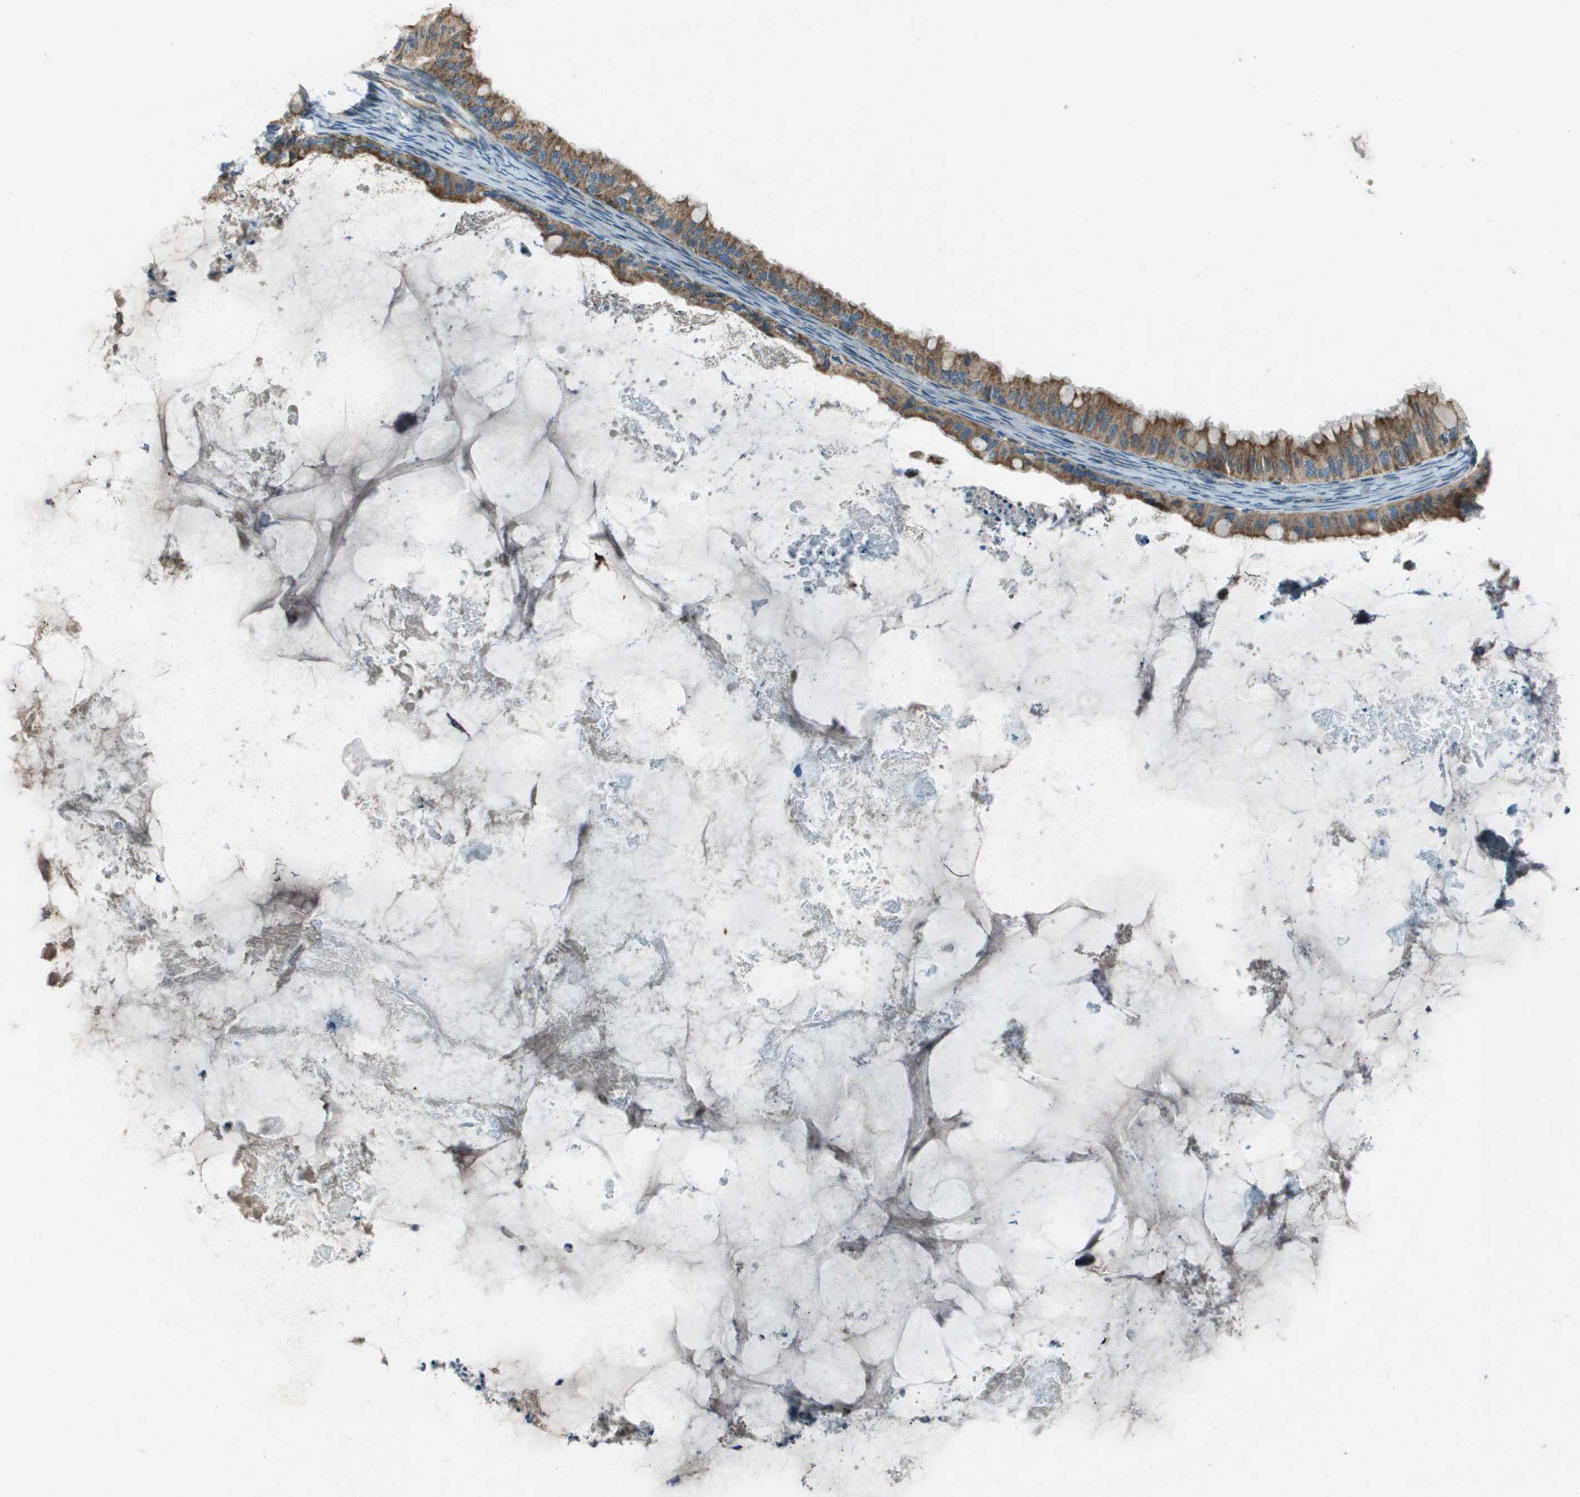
{"staining": {"intensity": "moderate", "quantity": ">75%", "location": "cytoplasmic/membranous"}, "tissue": "ovarian cancer", "cell_type": "Tumor cells", "image_type": "cancer", "snomed": [{"axis": "morphology", "description": "Cystadenocarcinoma, mucinous, NOS"}, {"axis": "topography", "description": "Ovary"}], "caption": "DAB immunohistochemical staining of ovarian cancer (mucinous cystadenocarcinoma) shows moderate cytoplasmic/membranous protein positivity in approximately >75% of tumor cells.", "gene": "MIGA1", "patient": {"sex": "female", "age": 80}}